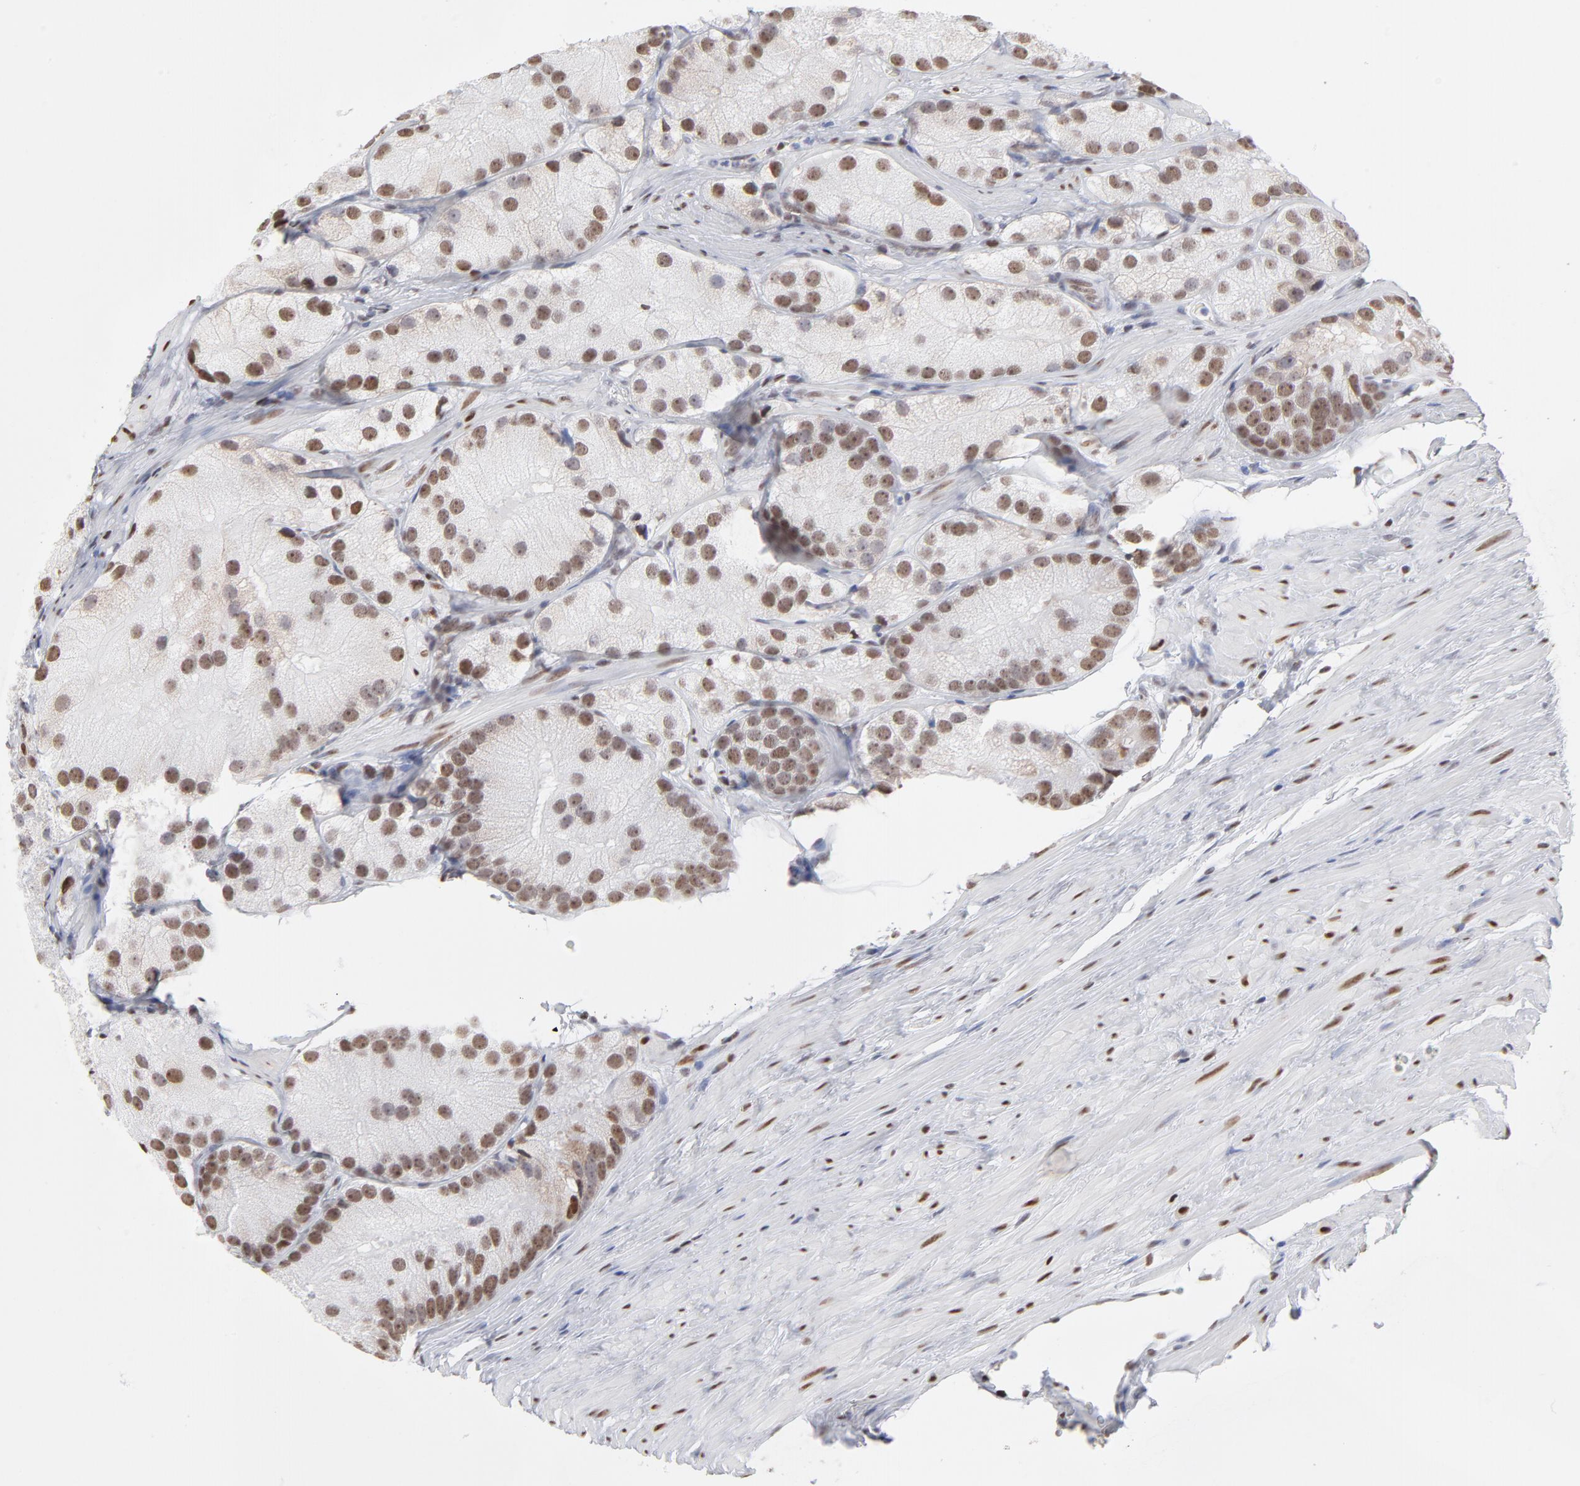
{"staining": {"intensity": "moderate", "quantity": "25%-75%", "location": "nuclear"}, "tissue": "prostate cancer", "cell_type": "Tumor cells", "image_type": "cancer", "snomed": [{"axis": "morphology", "description": "Adenocarcinoma, Low grade"}, {"axis": "topography", "description": "Prostate"}], "caption": "Immunohistochemical staining of low-grade adenocarcinoma (prostate) exhibits medium levels of moderate nuclear protein staining in about 25%-75% of tumor cells.", "gene": "PARP1", "patient": {"sex": "male", "age": 69}}